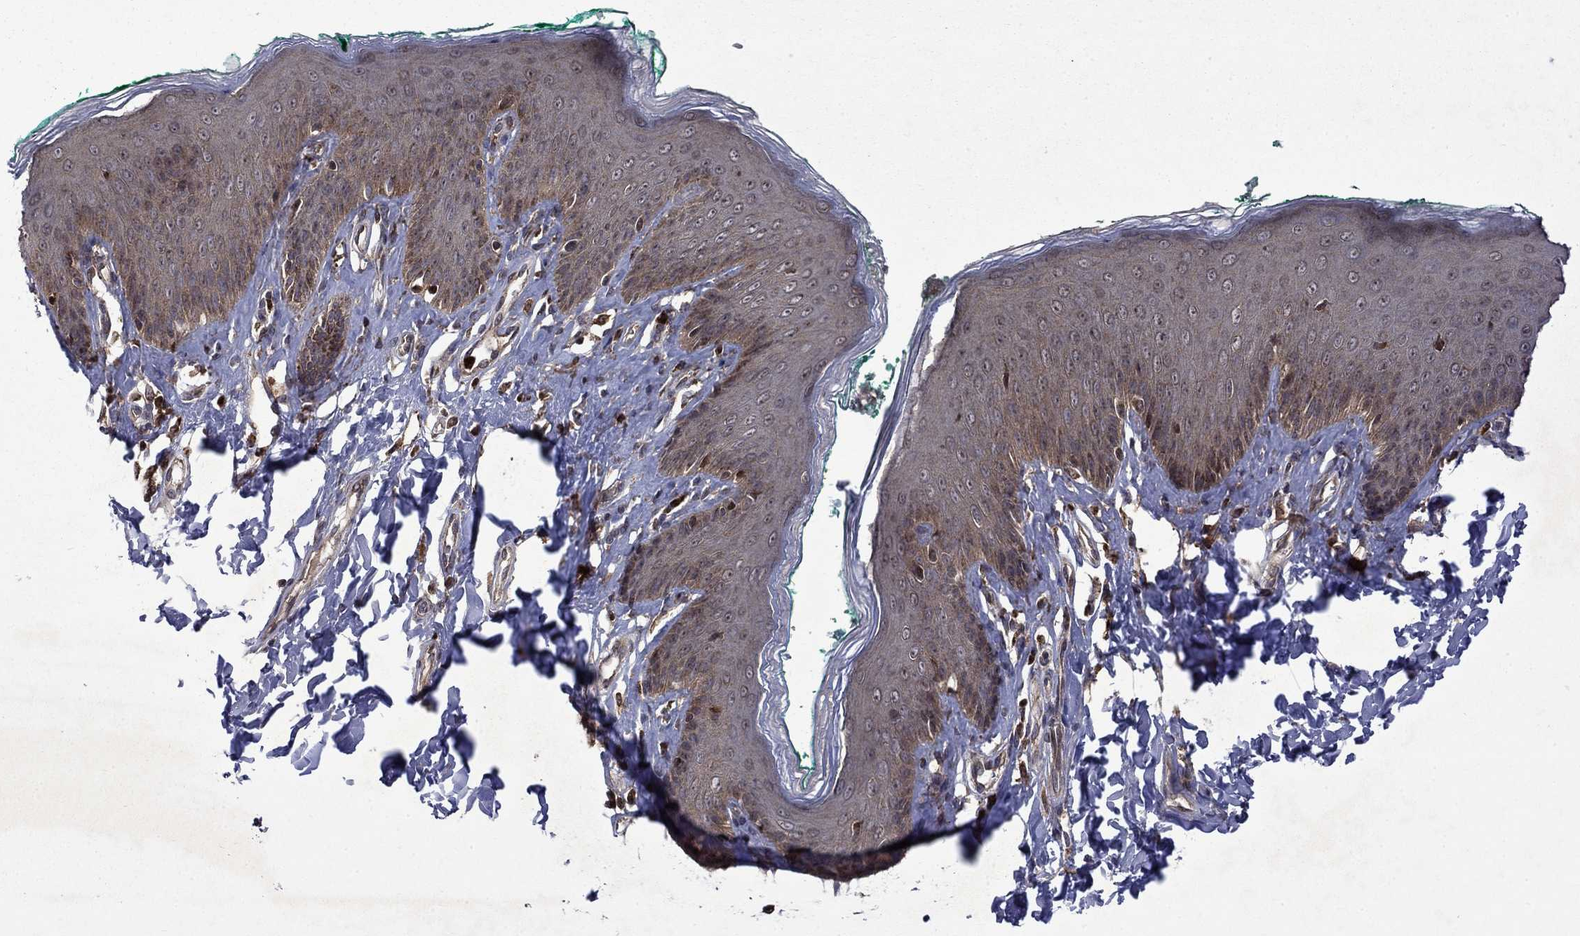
{"staining": {"intensity": "weak", "quantity": "<25%", "location": "cytoplasmic/membranous"}, "tissue": "skin", "cell_type": "Epidermal cells", "image_type": "normal", "snomed": [{"axis": "morphology", "description": "Normal tissue, NOS"}, {"axis": "topography", "description": "Vulva"}], "caption": "DAB immunohistochemical staining of benign skin displays no significant expression in epidermal cells. The staining is performed using DAB brown chromogen with nuclei counter-stained in using hematoxylin.", "gene": "TMEM33", "patient": {"sex": "female", "age": 66}}